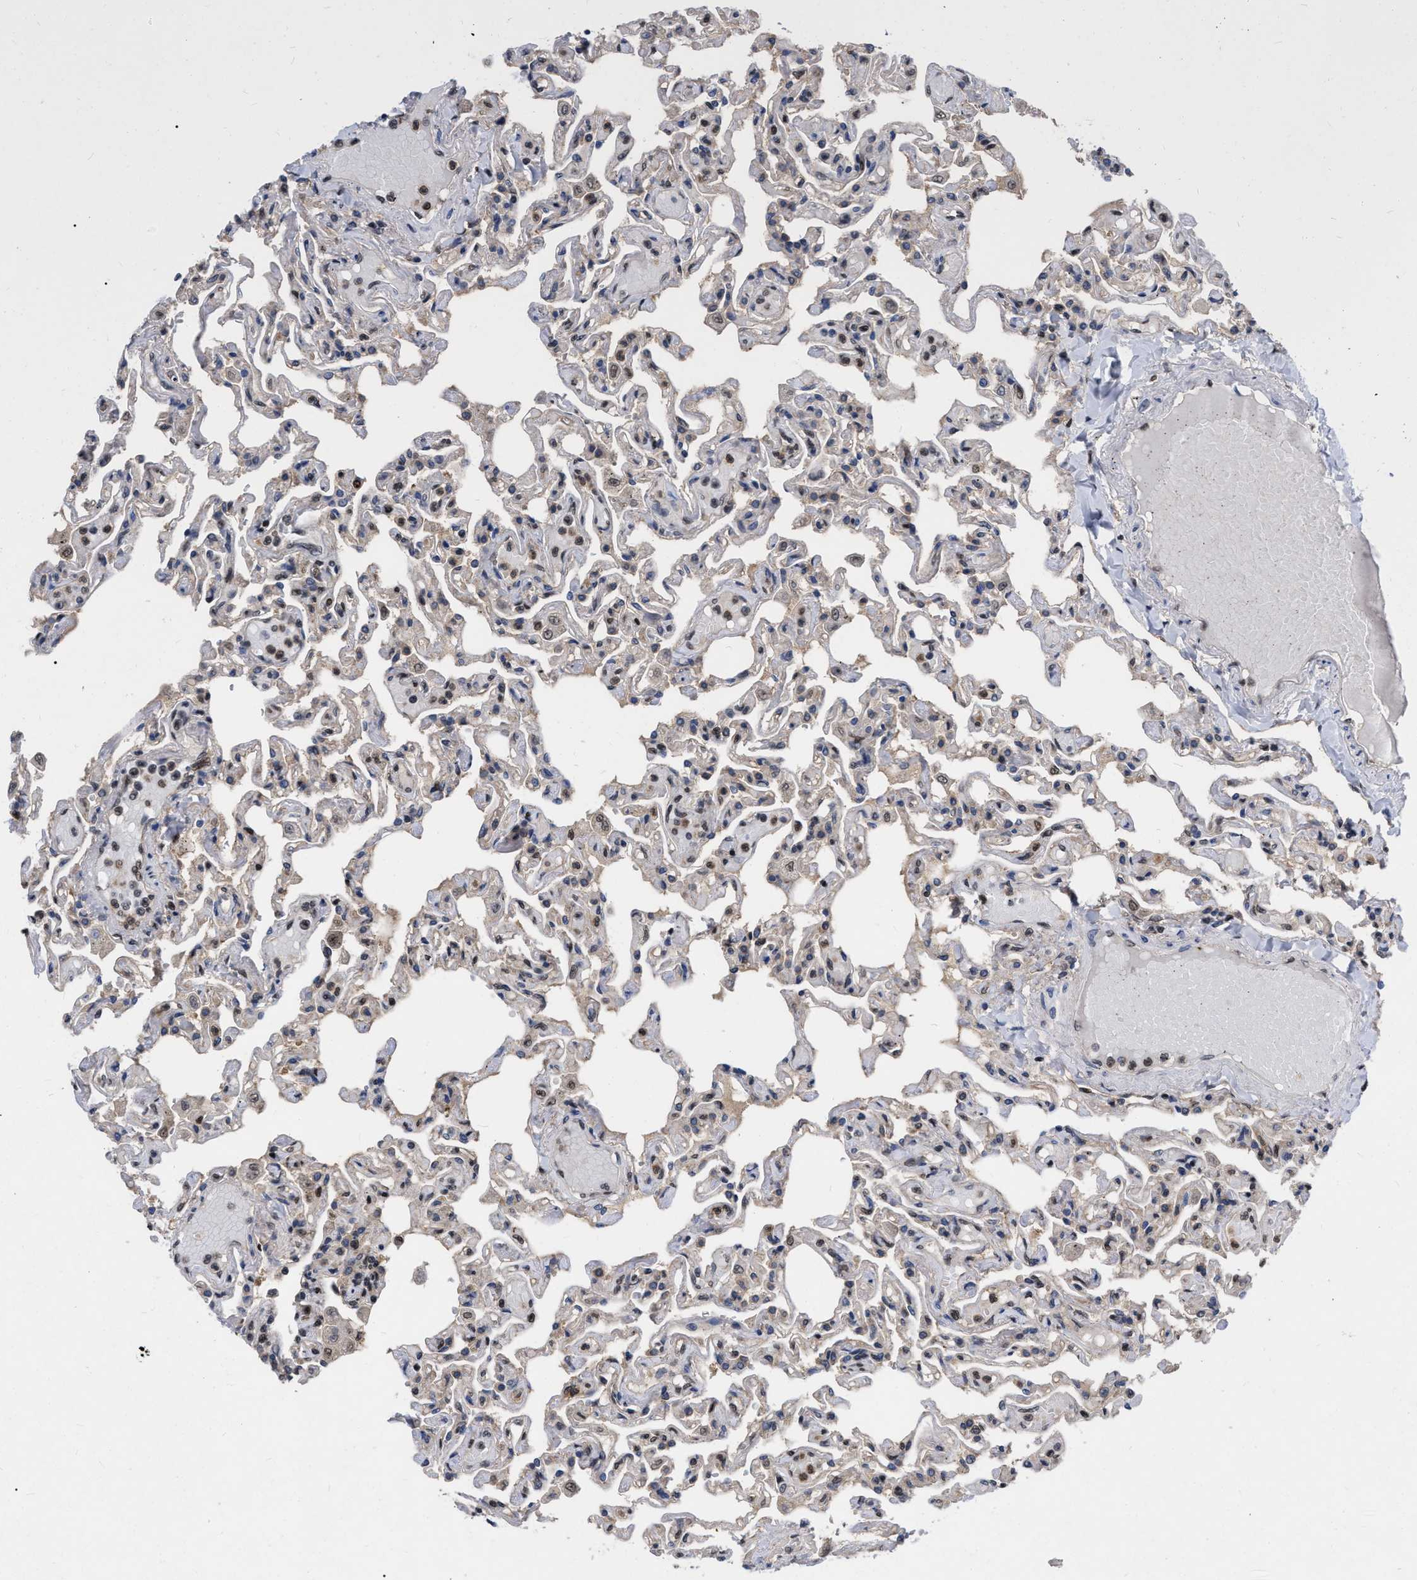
{"staining": {"intensity": "moderate", "quantity": "25%-75%", "location": "cytoplasmic/membranous"}, "tissue": "lung", "cell_type": "Alveolar cells", "image_type": "normal", "snomed": [{"axis": "morphology", "description": "Normal tissue, NOS"}, {"axis": "topography", "description": "Lung"}], "caption": "Immunohistochemical staining of unremarkable lung shows moderate cytoplasmic/membranous protein expression in approximately 25%-75% of alveolar cells. (Stains: DAB in brown, nuclei in blue, Microscopy: brightfield microscopy at high magnification).", "gene": "MDM4", "patient": {"sex": "male", "age": 21}}